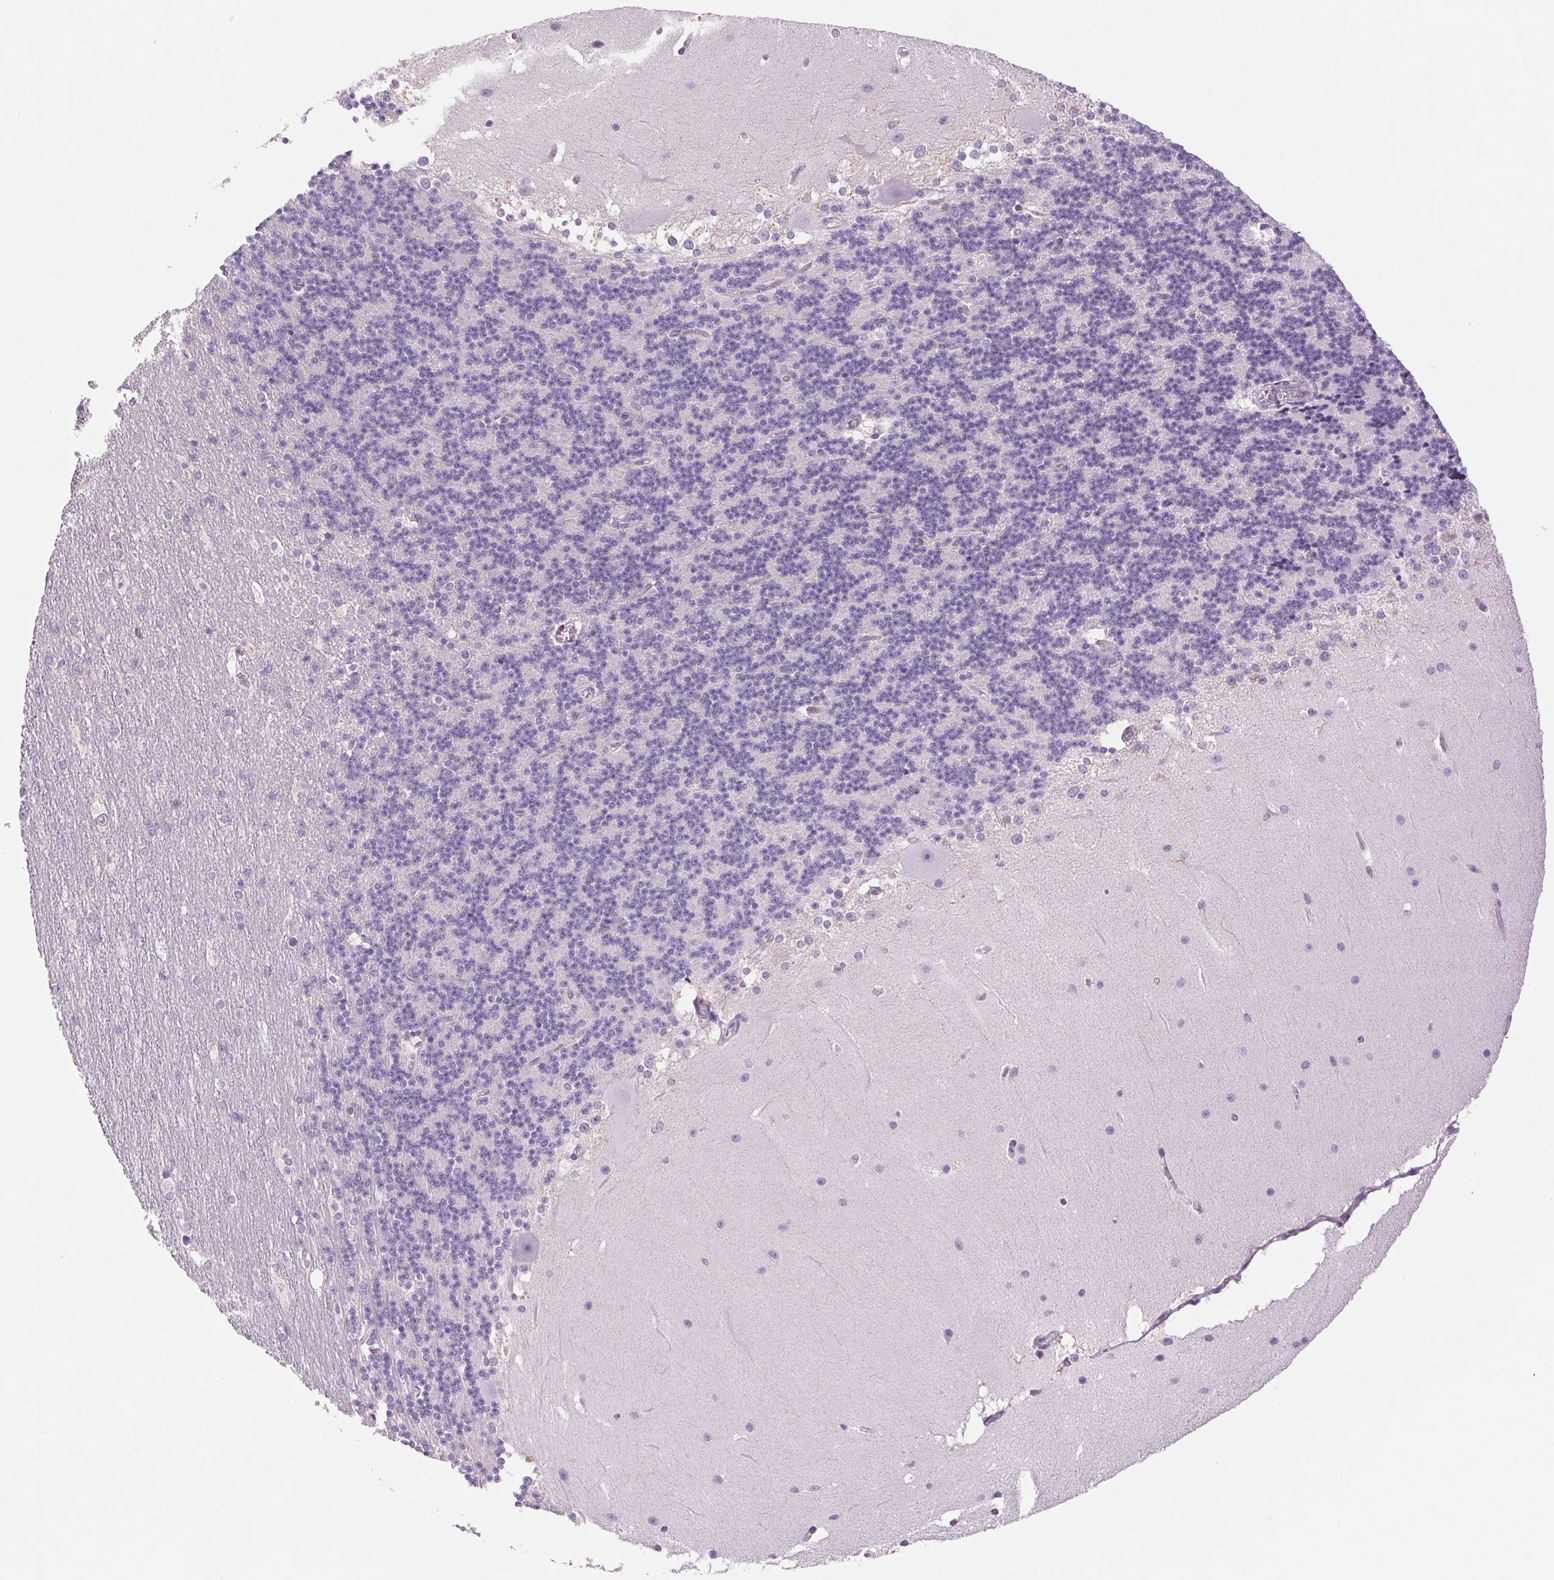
{"staining": {"intensity": "negative", "quantity": "none", "location": "none"}, "tissue": "cerebellum", "cell_type": "Cells in granular layer", "image_type": "normal", "snomed": [{"axis": "morphology", "description": "Normal tissue, NOS"}, {"axis": "topography", "description": "Cerebellum"}], "caption": "Immunohistochemical staining of normal cerebellum displays no significant expression in cells in granular layer.", "gene": "SOWAHC", "patient": {"sex": "female", "age": 19}}